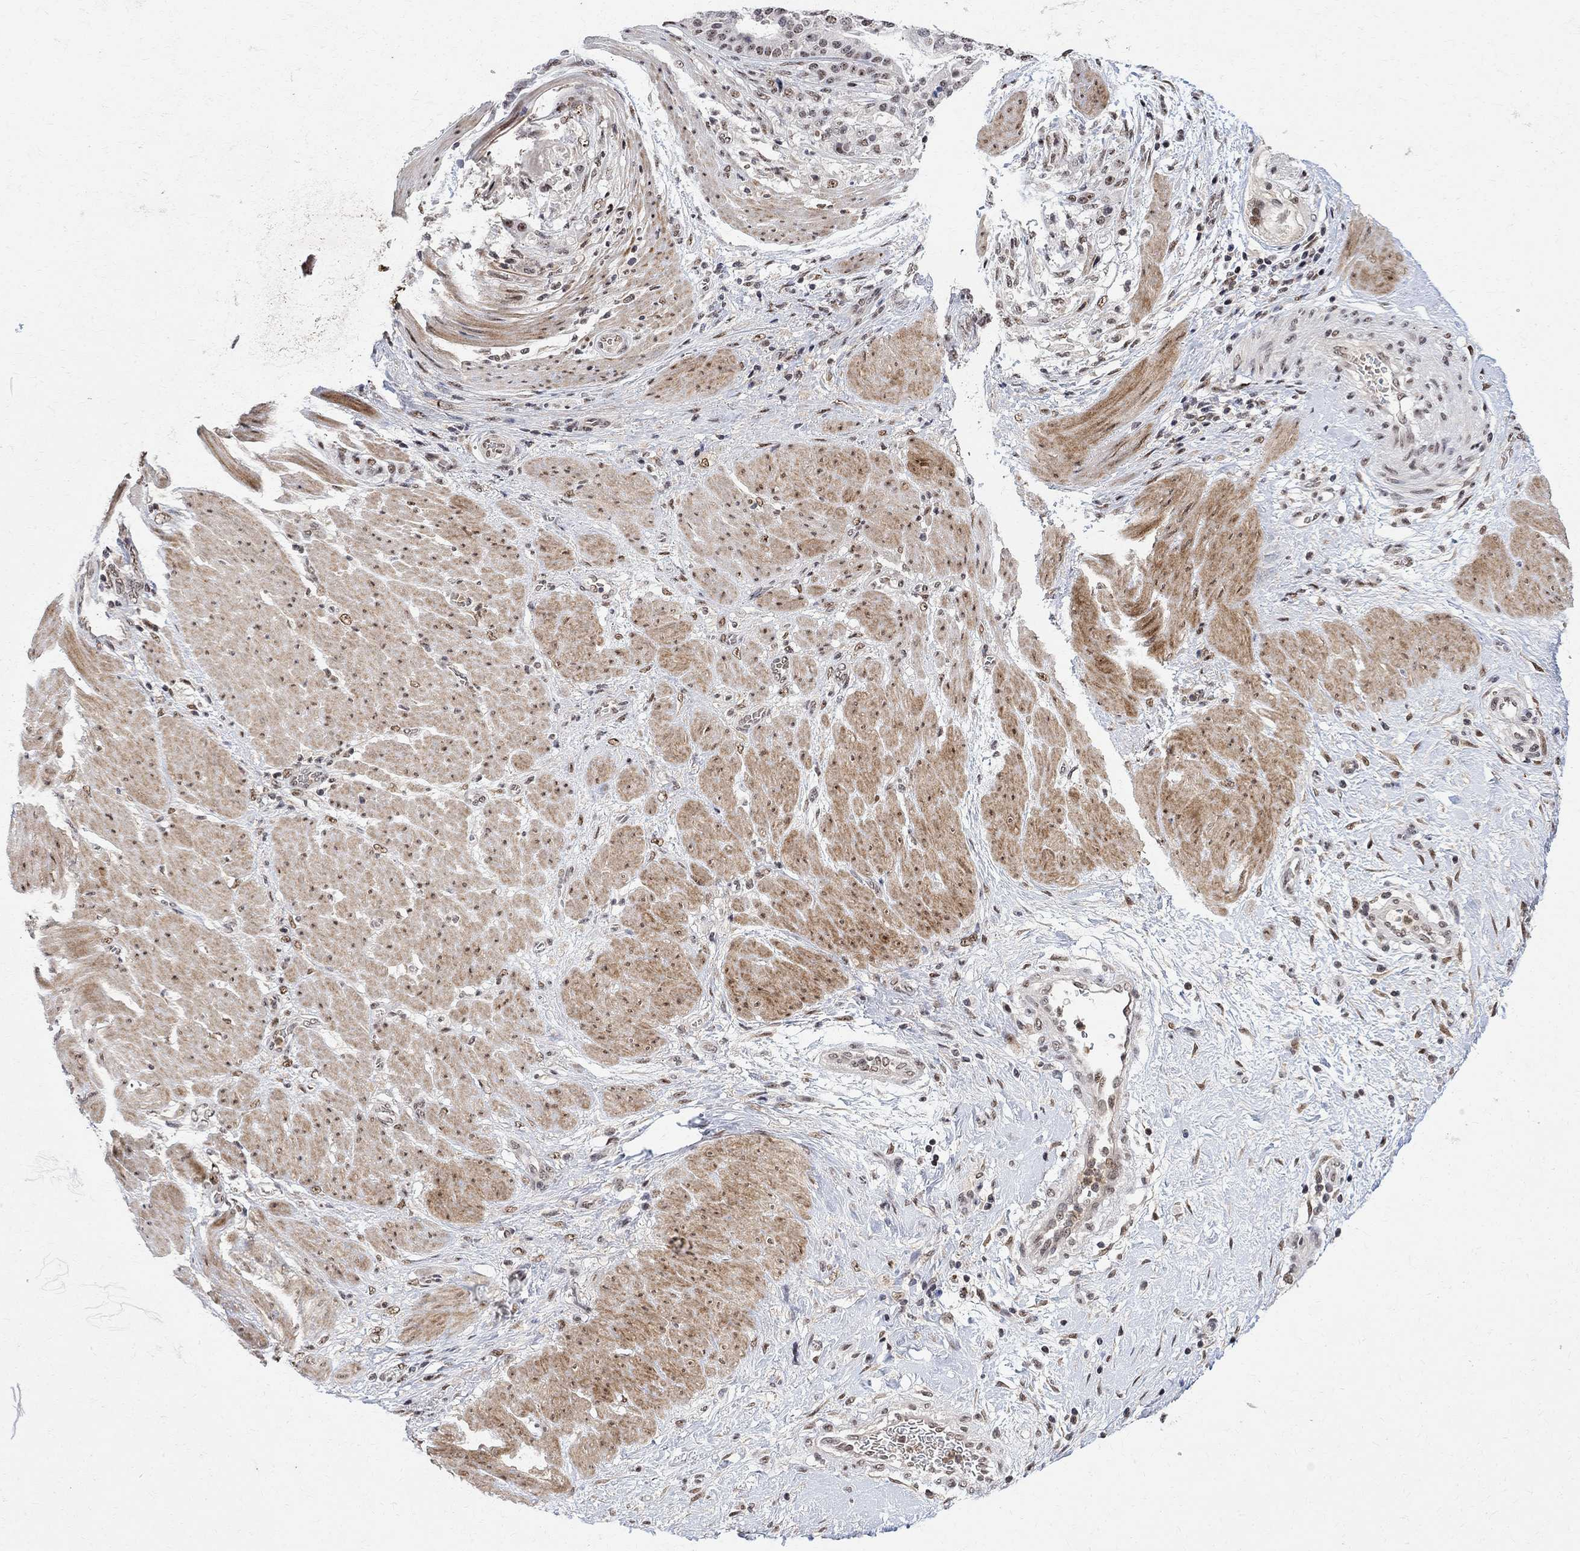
{"staining": {"intensity": "moderate", "quantity": "<25%", "location": "nuclear"}, "tissue": "stomach cancer", "cell_type": "Tumor cells", "image_type": "cancer", "snomed": [{"axis": "morphology", "description": "Adenocarcinoma, NOS"}, {"axis": "topography", "description": "Stomach"}], "caption": "The image shows staining of stomach cancer (adenocarcinoma), revealing moderate nuclear protein staining (brown color) within tumor cells. The staining was performed using DAB (3,3'-diaminobenzidine) to visualize the protein expression in brown, while the nuclei were stained in blue with hematoxylin (Magnification: 20x).", "gene": "E4F1", "patient": {"sex": "male", "age": 48}}